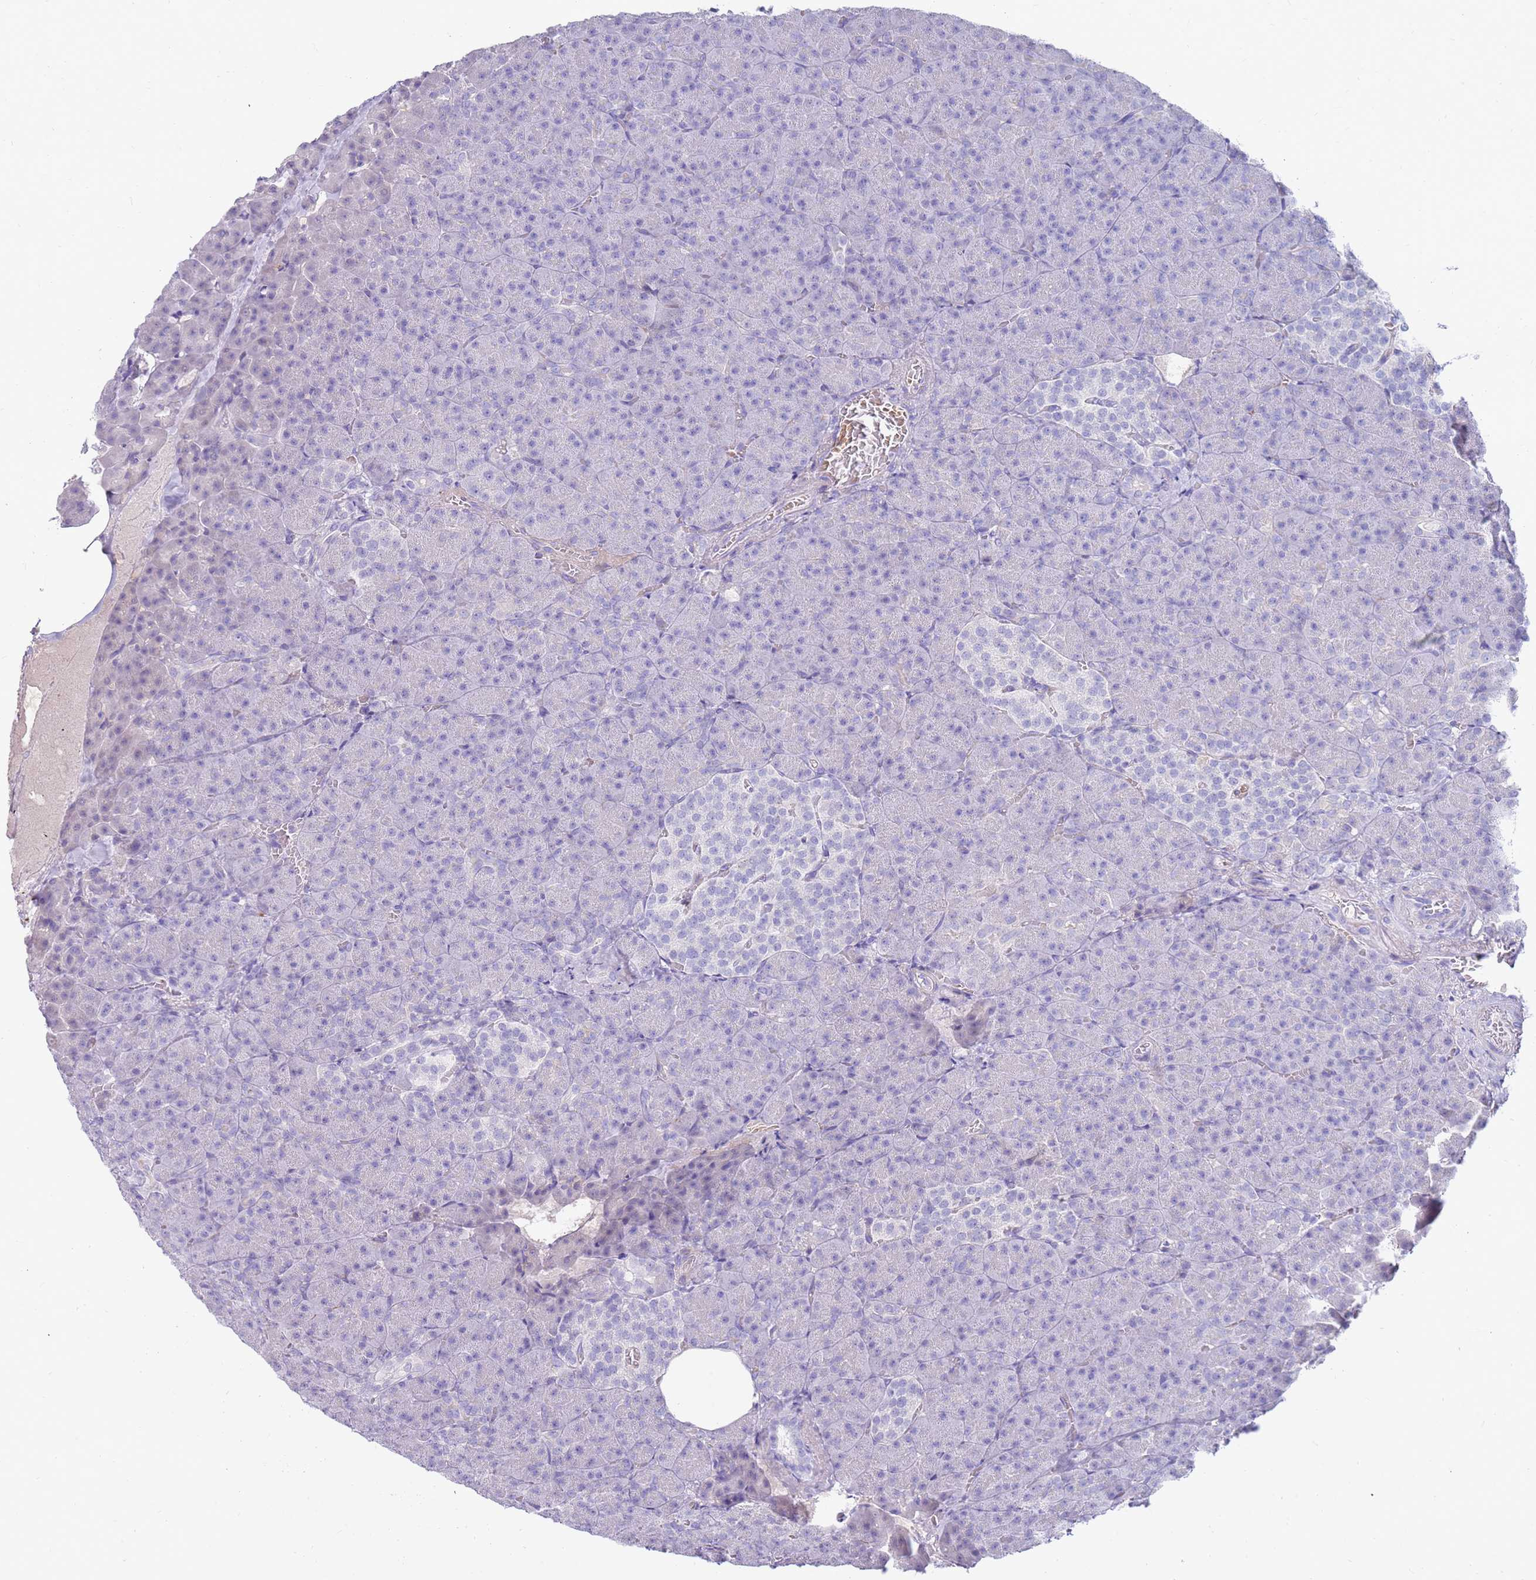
{"staining": {"intensity": "negative", "quantity": "none", "location": "none"}, "tissue": "pancreas", "cell_type": "Exocrine glandular cells", "image_type": "normal", "snomed": [{"axis": "morphology", "description": "Normal tissue, NOS"}, {"axis": "topography", "description": "Pancreas"}], "caption": "DAB (3,3'-diaminobenzidine) immunohistochemical staining of benign human pancreas reveals no significant staining in exocrine glandular cells. (IHC, brightfield microscopy, high magnification).", "gene": "EVPLL", "patient": {"sex": "female", "age": 74}}